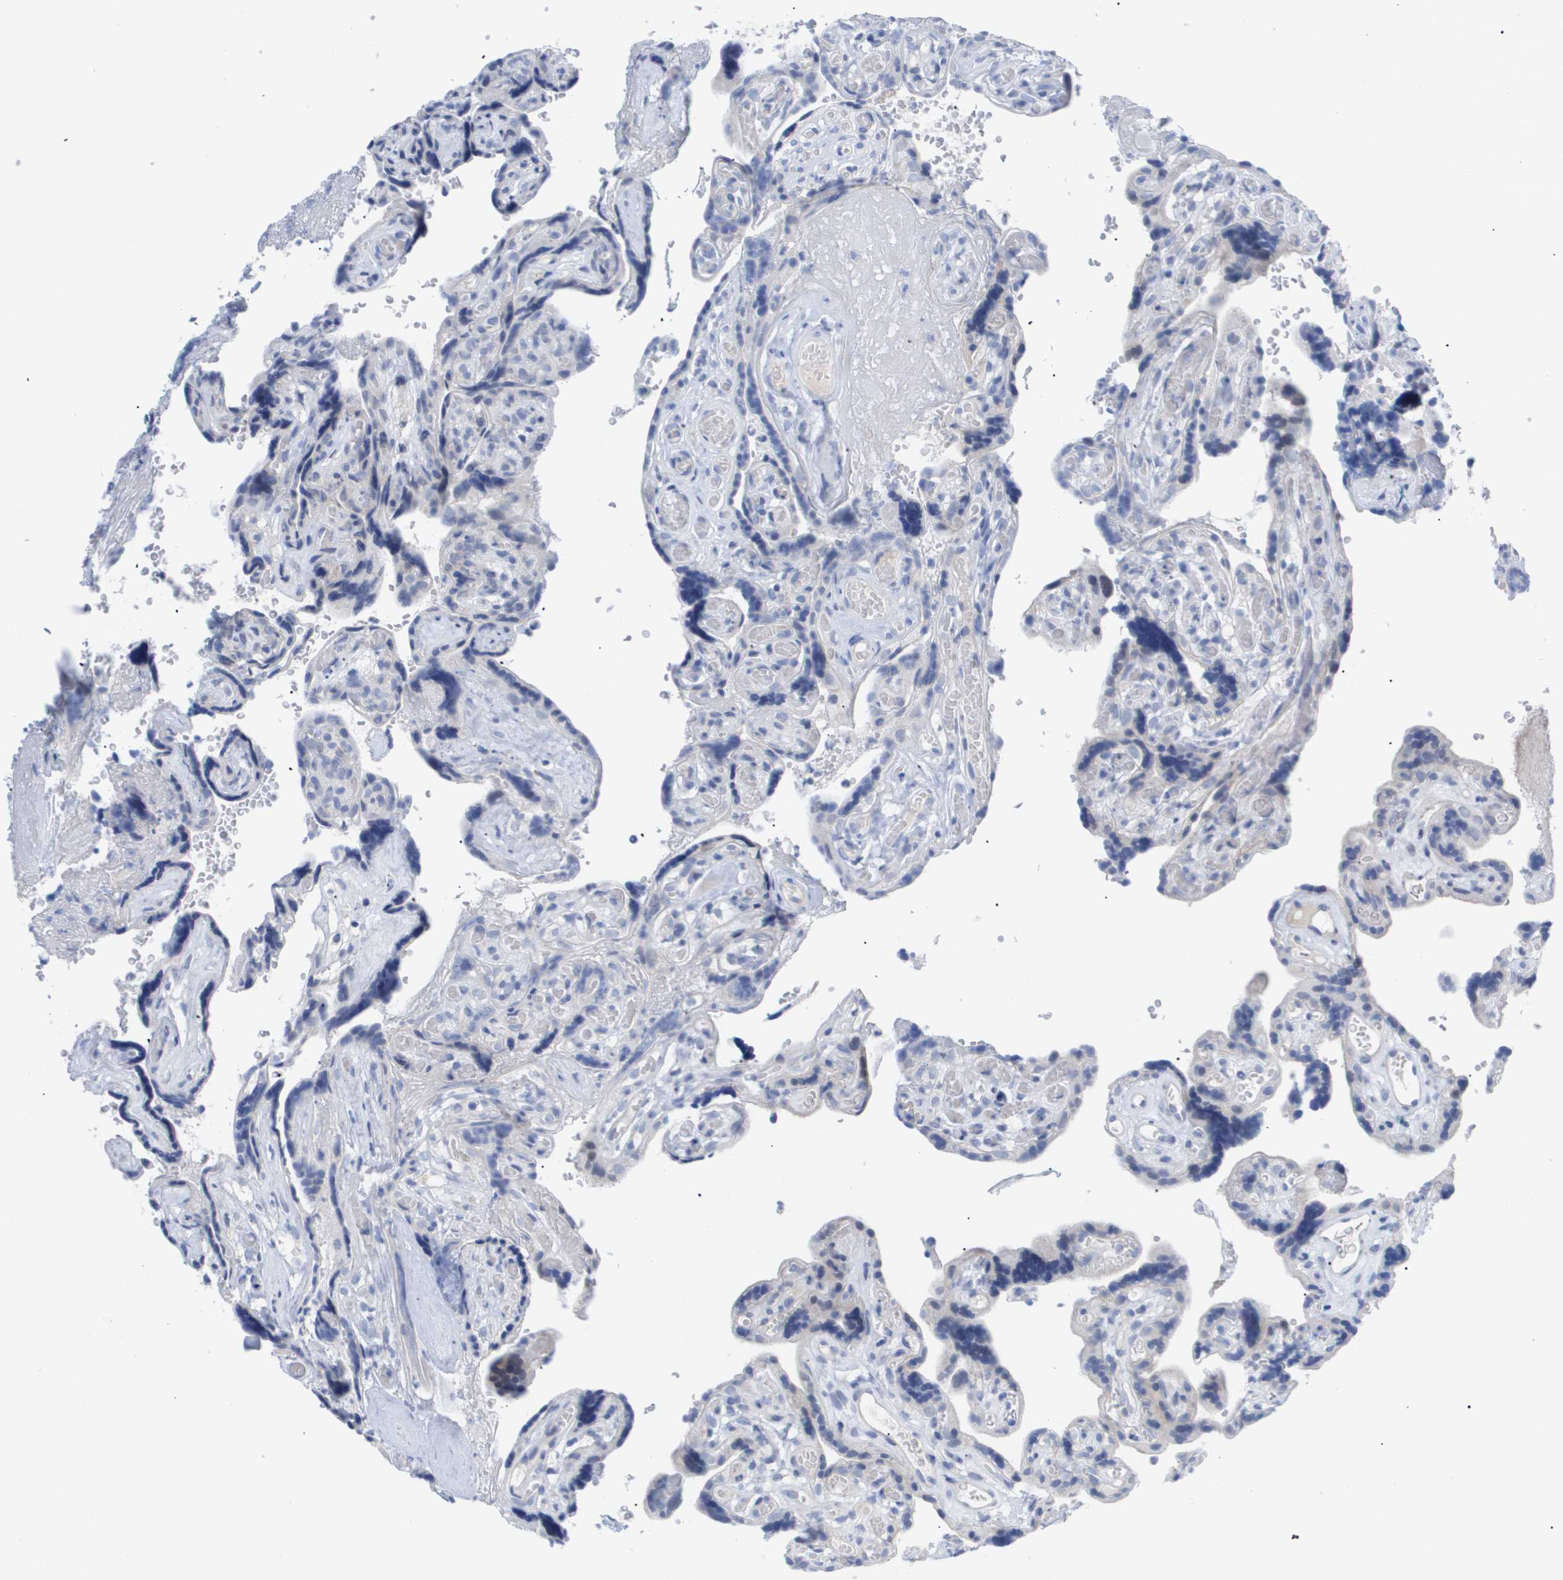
{"staining": {"intensity": "negative", "quantity": "none", "location": "none"}, "tissue": "placenta", "cell_type": "Trophoblastic cells", "image_type": "normal", "snomed": [{"axis": "morphology", "description": "Normal tissue, NOS"}, {"axis": "topography", "description": "Placenta"}], "caption": "A histopathology image of human placenta is negative for staining in trophoblastic cells.", "gene": "CAV3", "patient": {"sex": "female", "age": 30}}